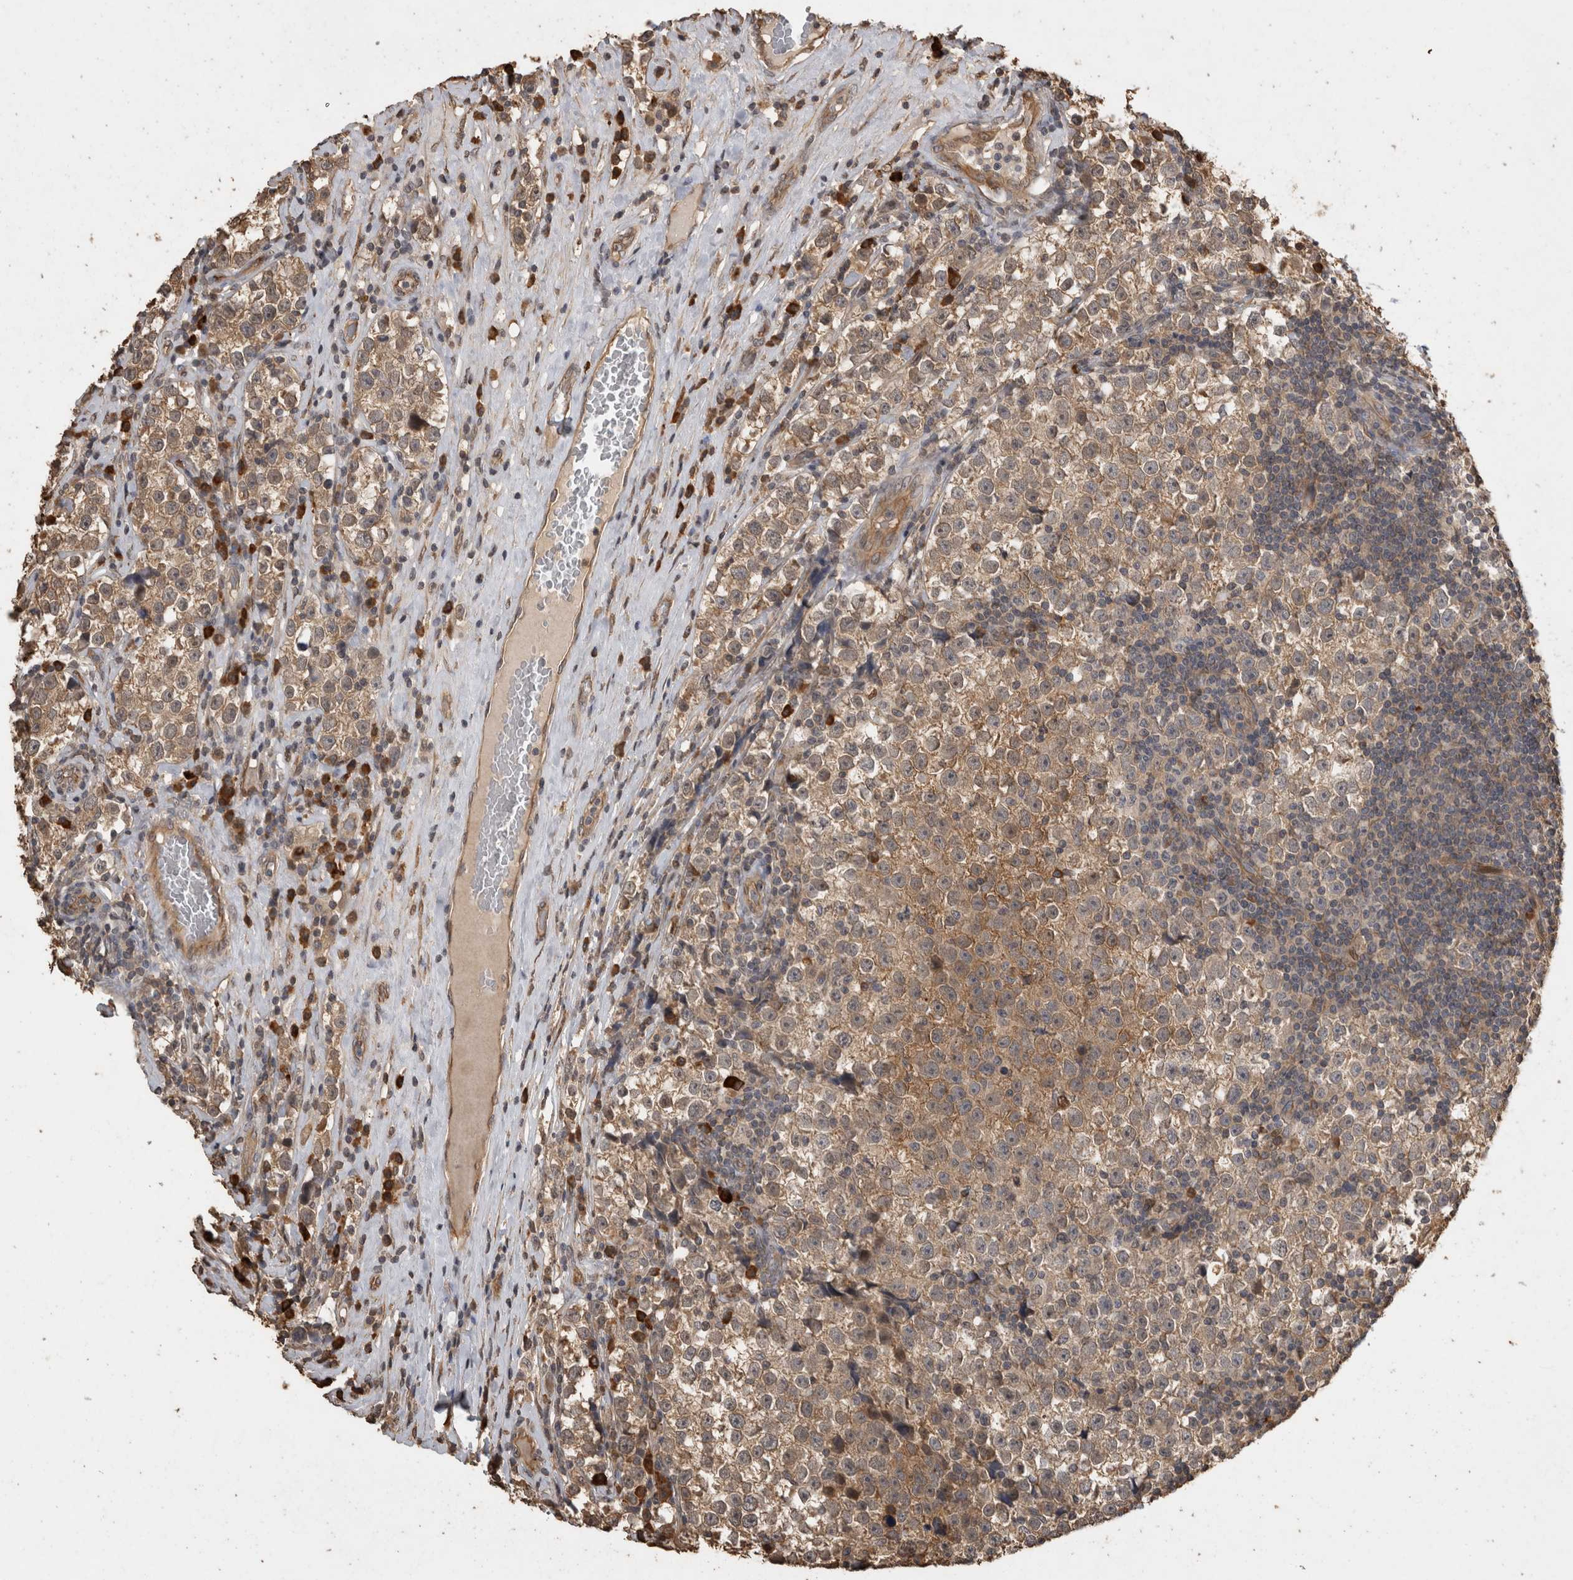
{"staining": {"intensity": "moderate", "quantity": ">75%", "location": "cytoplasmic/membranous"}, "tissue": "testis cancer", "cell_type": "Tumor cells", "image_type": "cancer", "snomed": [{"axis": "morphology", "description": "Normal tissue, NOS"}, {"axis": "morphology", "description": "Seminoma, NOS"}, {"axis": "topography", "description": "Testis"}], "caption": "Protein staining displays moderate cytoplasmic/membranous staining in approximately >75% of tumor cells in seminoma (testis).", "gene": "RHPN1", "patient": {"sex": "male", "age": 43}}